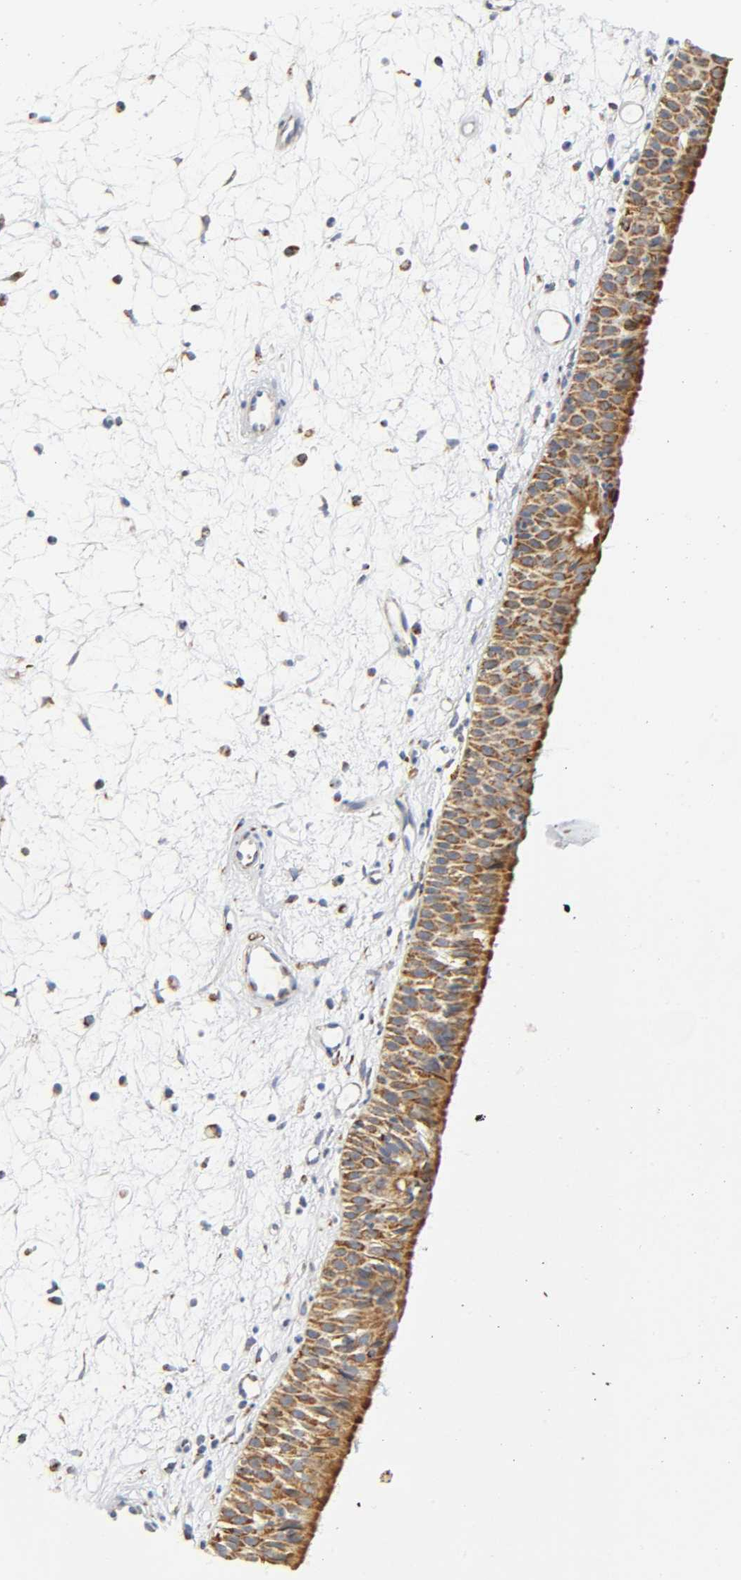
{"staining": {"intensity": "moderate", "quantity": ">75%", "location": "cytoplasmic/membranous"}, "tissue": "nasopharynx", "cell_type": "Respiratory epithelial cells", "image_type": "normal", "snomed": [{"axis": "morphology", "description": "Normal tissue, NOS"}, {"axis": "topography", "description": "Nasopharynx"}], "caption": "Immunohistochemistry histopathology image of benign human nasopharynx stained for a protein (brown), which reveals medium levels of moderate cytoplasmic/membranous expression in approximately >75% of respiratory epithelial cells.", "gene": "BAK1", "patient": {"sex": "female", "age": 54}}